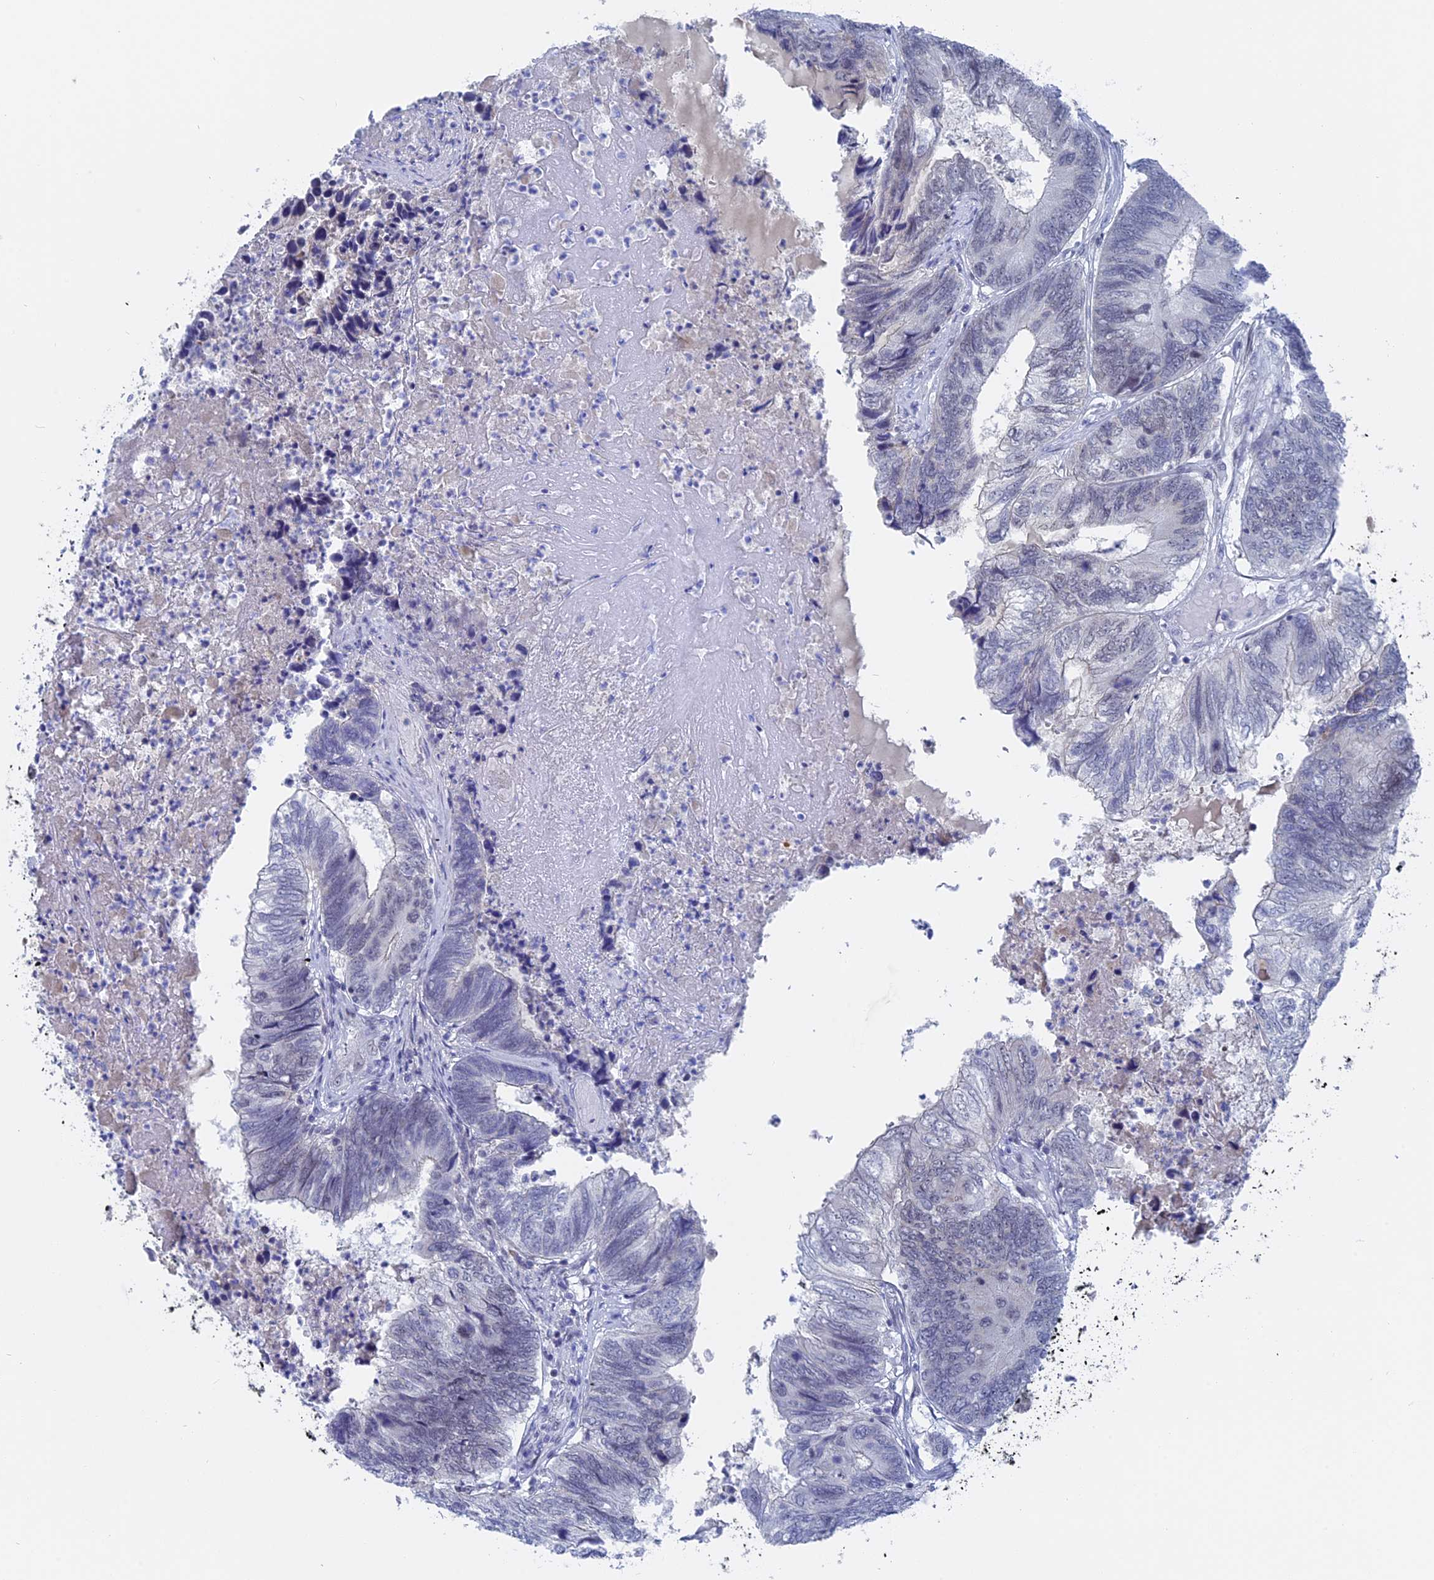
{"staining": {"intensity": "negative", "quantity": "none", "location": "none"}, "tissue": "colorectal cancer", "cell_type": "Tumor cells", "image_type": "cancer", "snomed": [{"axis": "morphology", "description": "Adenocarcinoma, NOS"}, {"axis": "topography", "description": "Colon"}], "caption": "This image is of colorectal adenocarcinoma stained with immunohistochemistry to label a protein in brown with the nuclei are counter-stained blue. There is no expression in tumor cells. (DAB (3,3'-diaminobenzidine) IHC, high magnification).", "gene": "BRD2", "patient": {"sex": "female", "age": 67}}